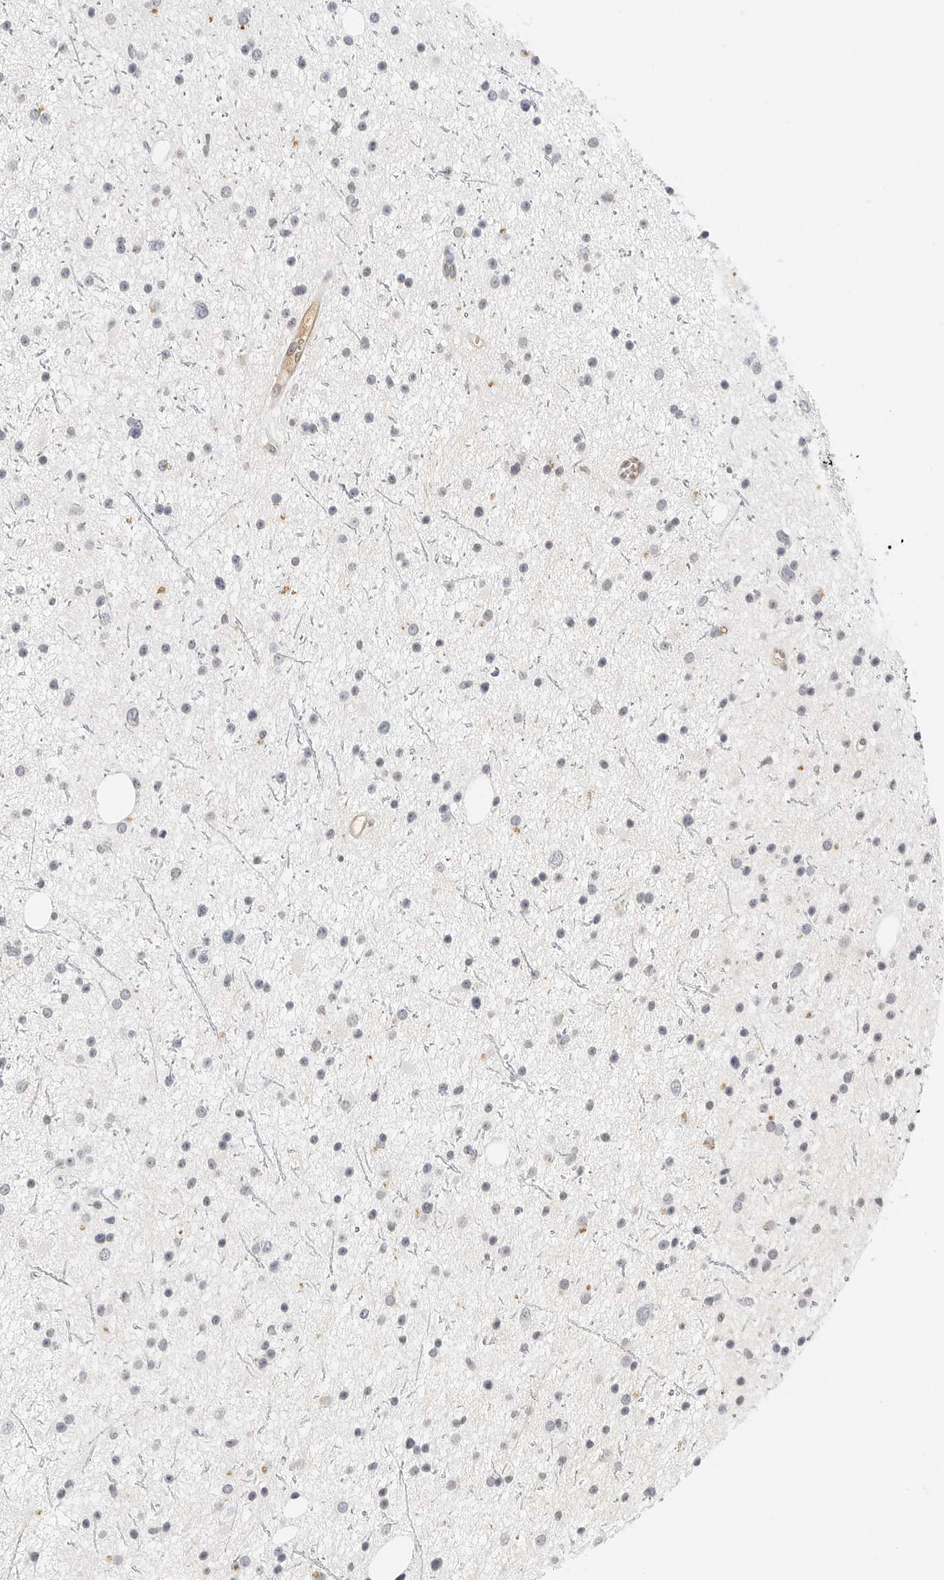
{"staining": {"intensity": "negative", "quantity": "none", "location": "none"}, "tissue": "glioma", "cell_type": "Tumor cells", "image_type": "cancer", "snomed": [{"axis": "morphology", "description": "Glioma, malignant, Low grade"}, {"axis": "topography", "description": "Cerebral cortex"}], "caption": "Tumor cells are negative for brown protein staining in malignant glioma (low-grade).", "gene": "PKDCC", "patient": {"sex": "female", "age": 39}}